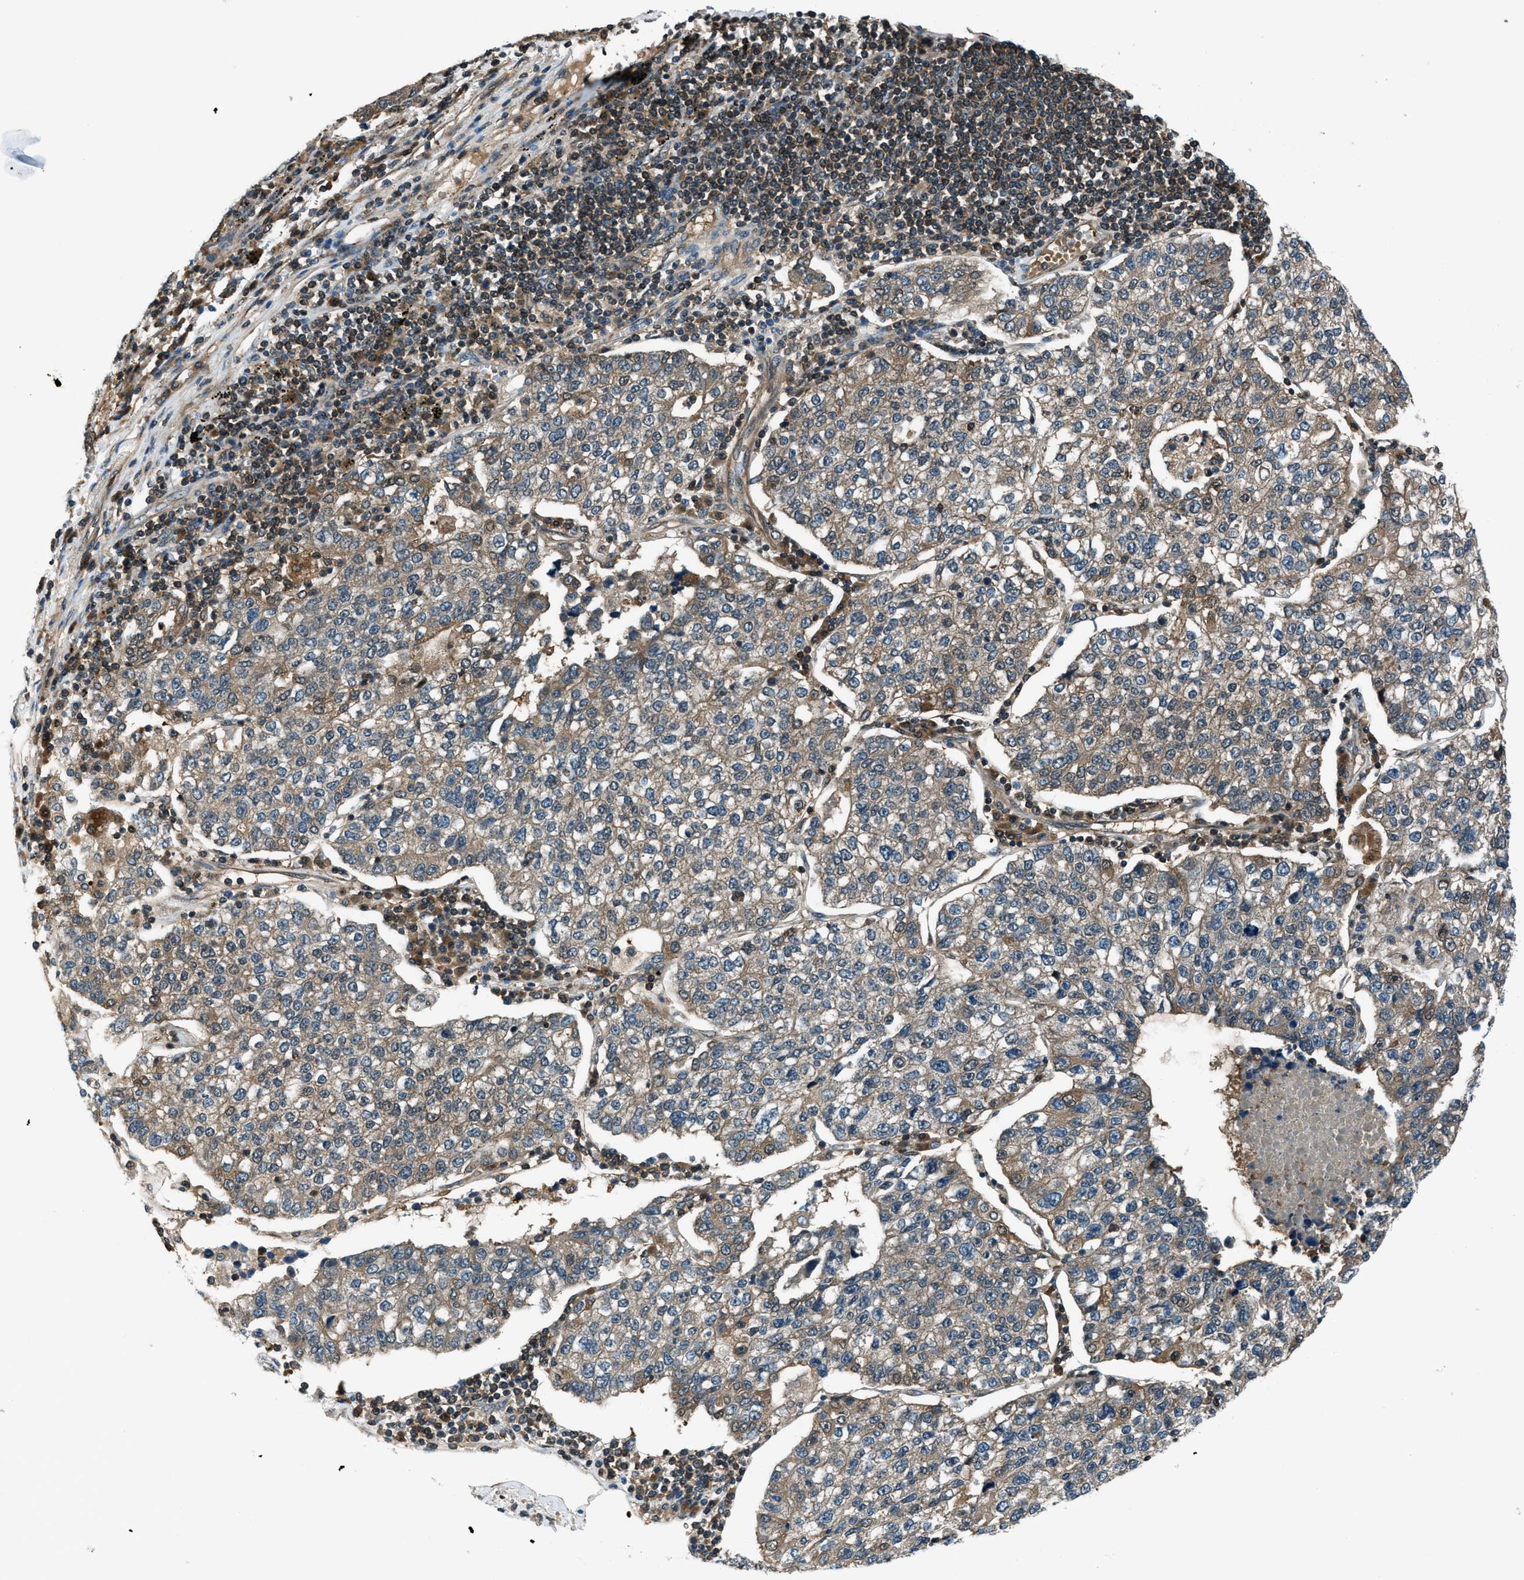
{"staining": {"intensity": "weak", "quantity": ">75%", "location": "cytoplasmic/membranous"}, "tissue": "lung cancer", "cell_type": "Tumor cells", "image_type": "cancer", "snomed": [{"axis": "morphology", "description": "Adenocarcinoma, NOS"}, {"axis": "topography", "description": "Lung"}], "caption": "The image displays a brown stain indicating the presence of a protein in the cytoplasmic/membranous of tumor cells in adenocarcinoma (lung).", "gene": "HEBP2", "patient": {"sex": "male", "age": 49}}